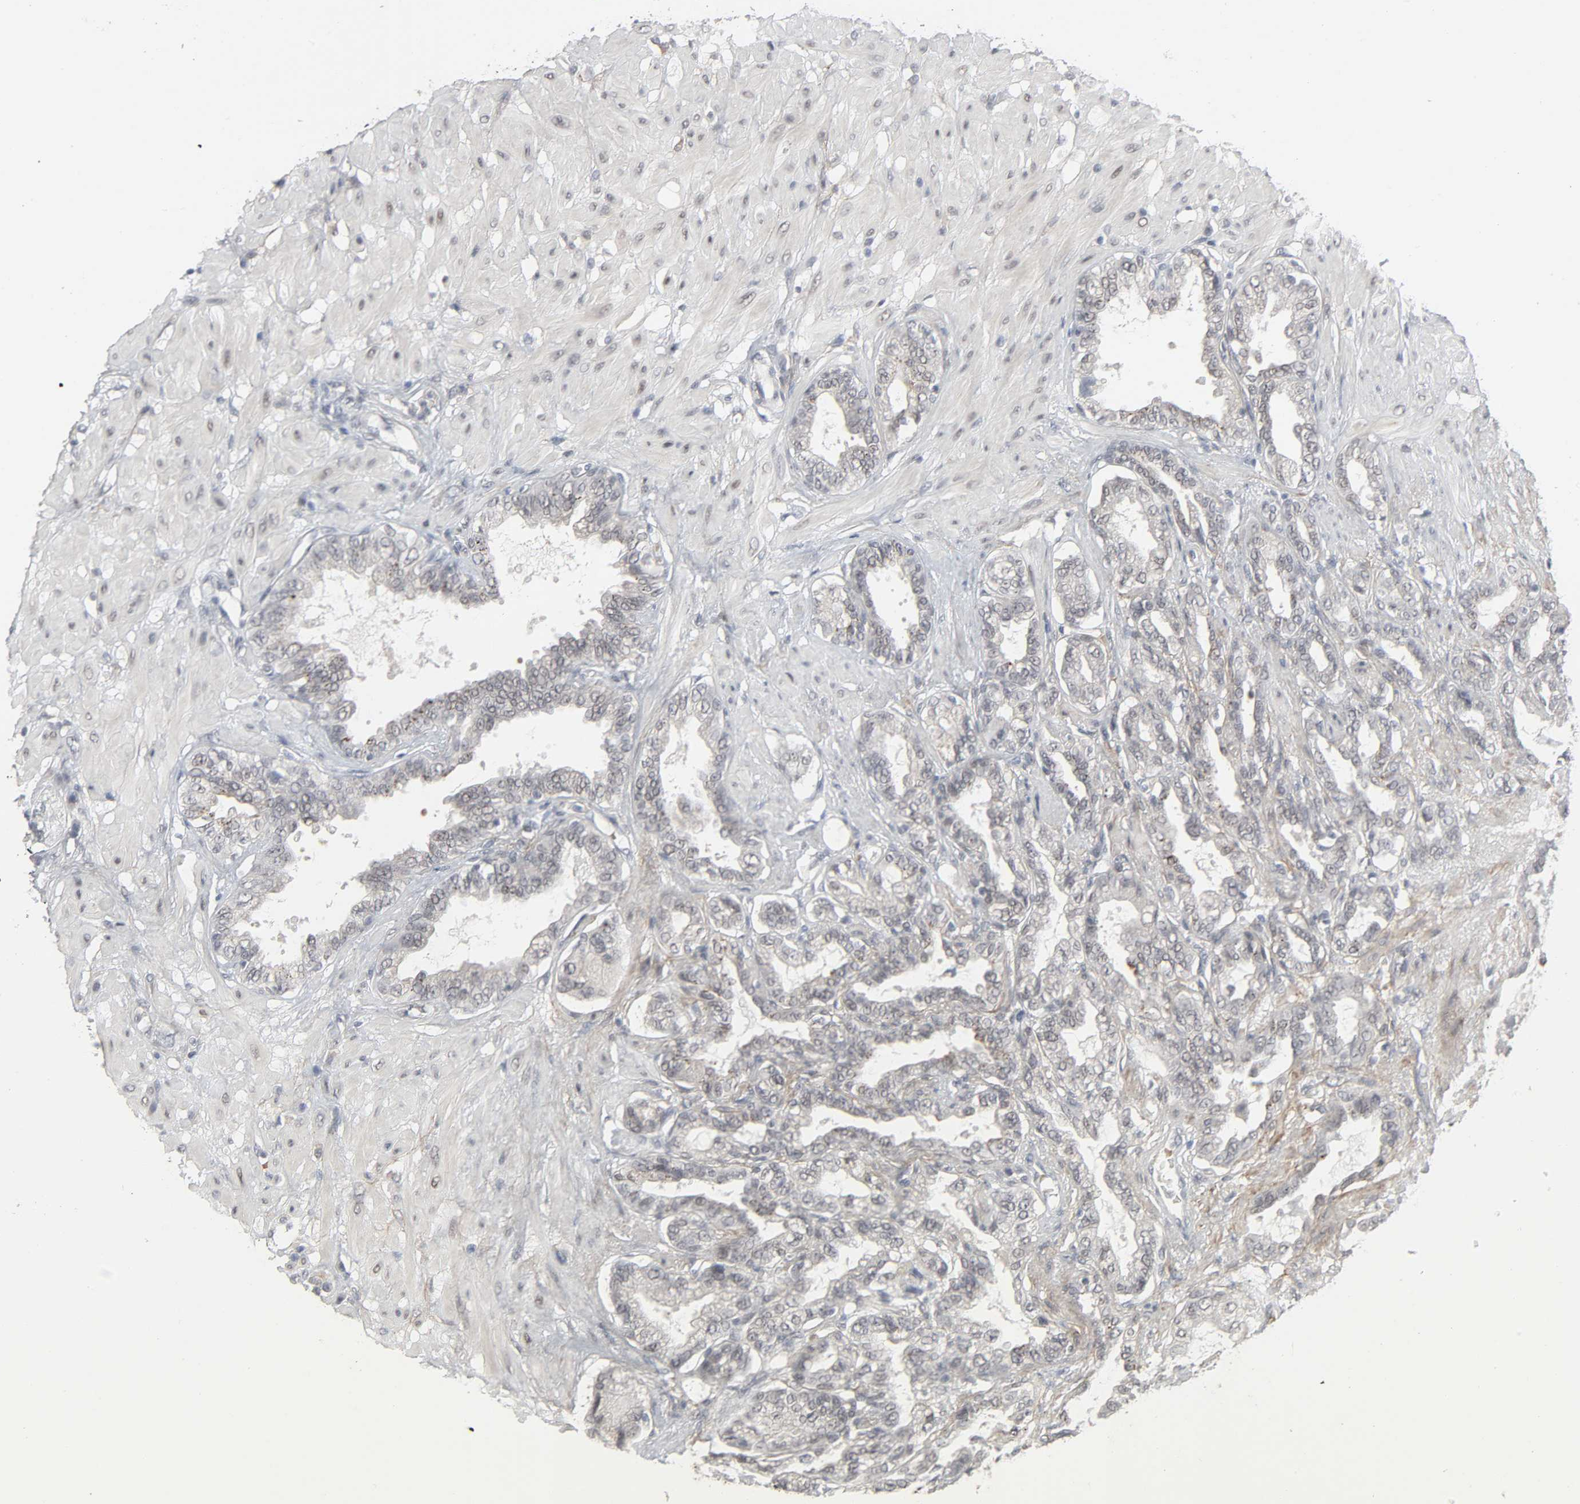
{"staining": {"intensity": "negative", "quantity": "none", "location": "none"}, "tissue": "seminal vesicle", "cell_type": "Glandular cells", "image_type": "normal", "snomed": [{"axis": "morphology", "description": "Normal tissue, NOS"}, {"axis": "topography", "description": "Seminal veicle"}], "caption": "The micrograph exhibits no staining of glandular cells in unremarkable seminal vesicle.", "gene": "ZNF222", "patient": {"sex": "male", "age": 61}}